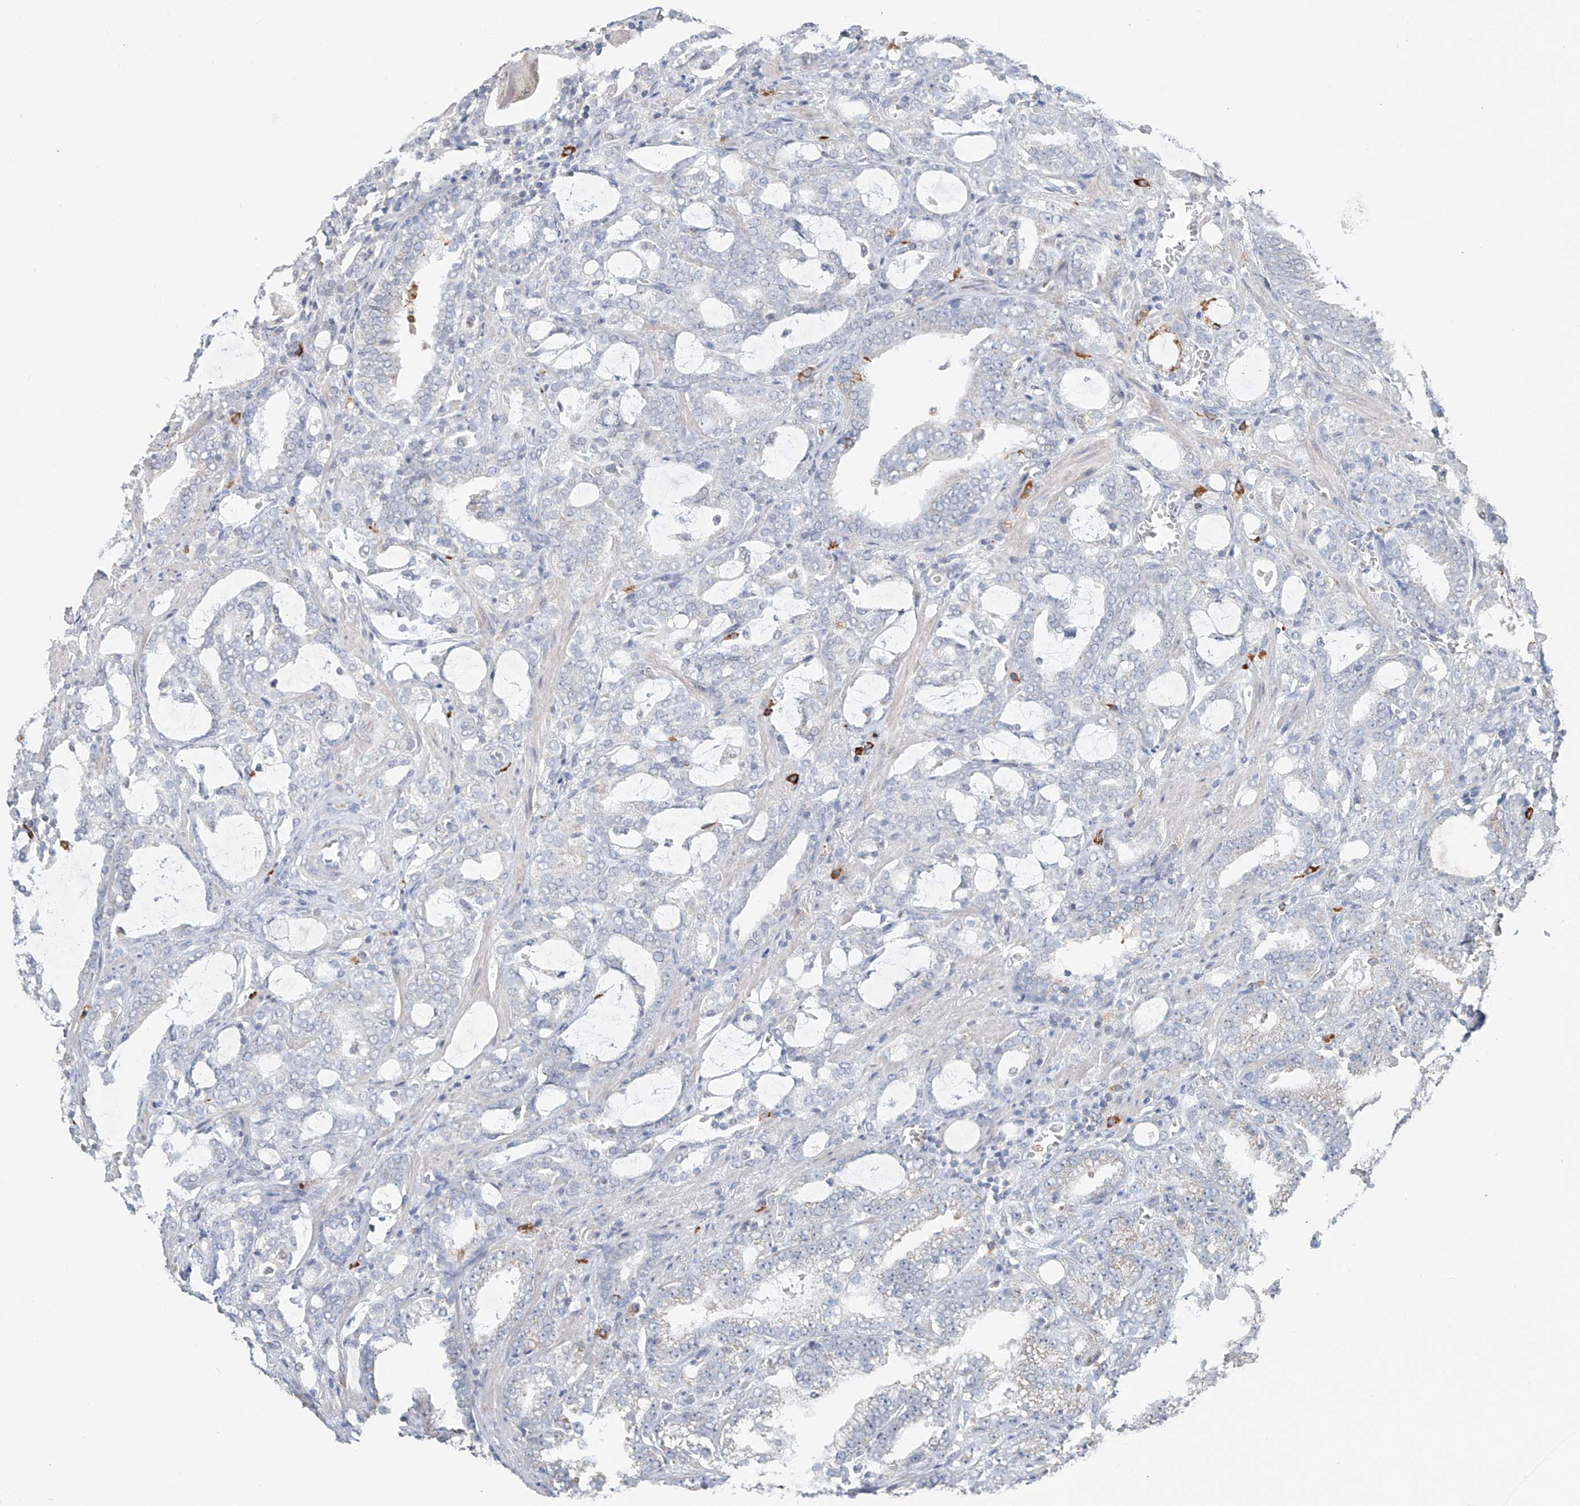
{"staining": {"intensity": "negative", "quantity": "none", "location": "none"}, "tissue": "prostate cancer", "cell_type": "Tumor cells", "image_type": "cancer", "snomed": [{"axis": "morphology", "description": "Adenocarcinoma, High grade"}, {"axis": "topography", "description": "Prostate and seminal vesicle, NOS"}], "caption": "Protein analysis of prostate cancer (high-grade adenocarcinoma) shows no significant positivity in tumor cells.", "gene": "KLF15", "patient": {"sex": "male", "age": 67}}